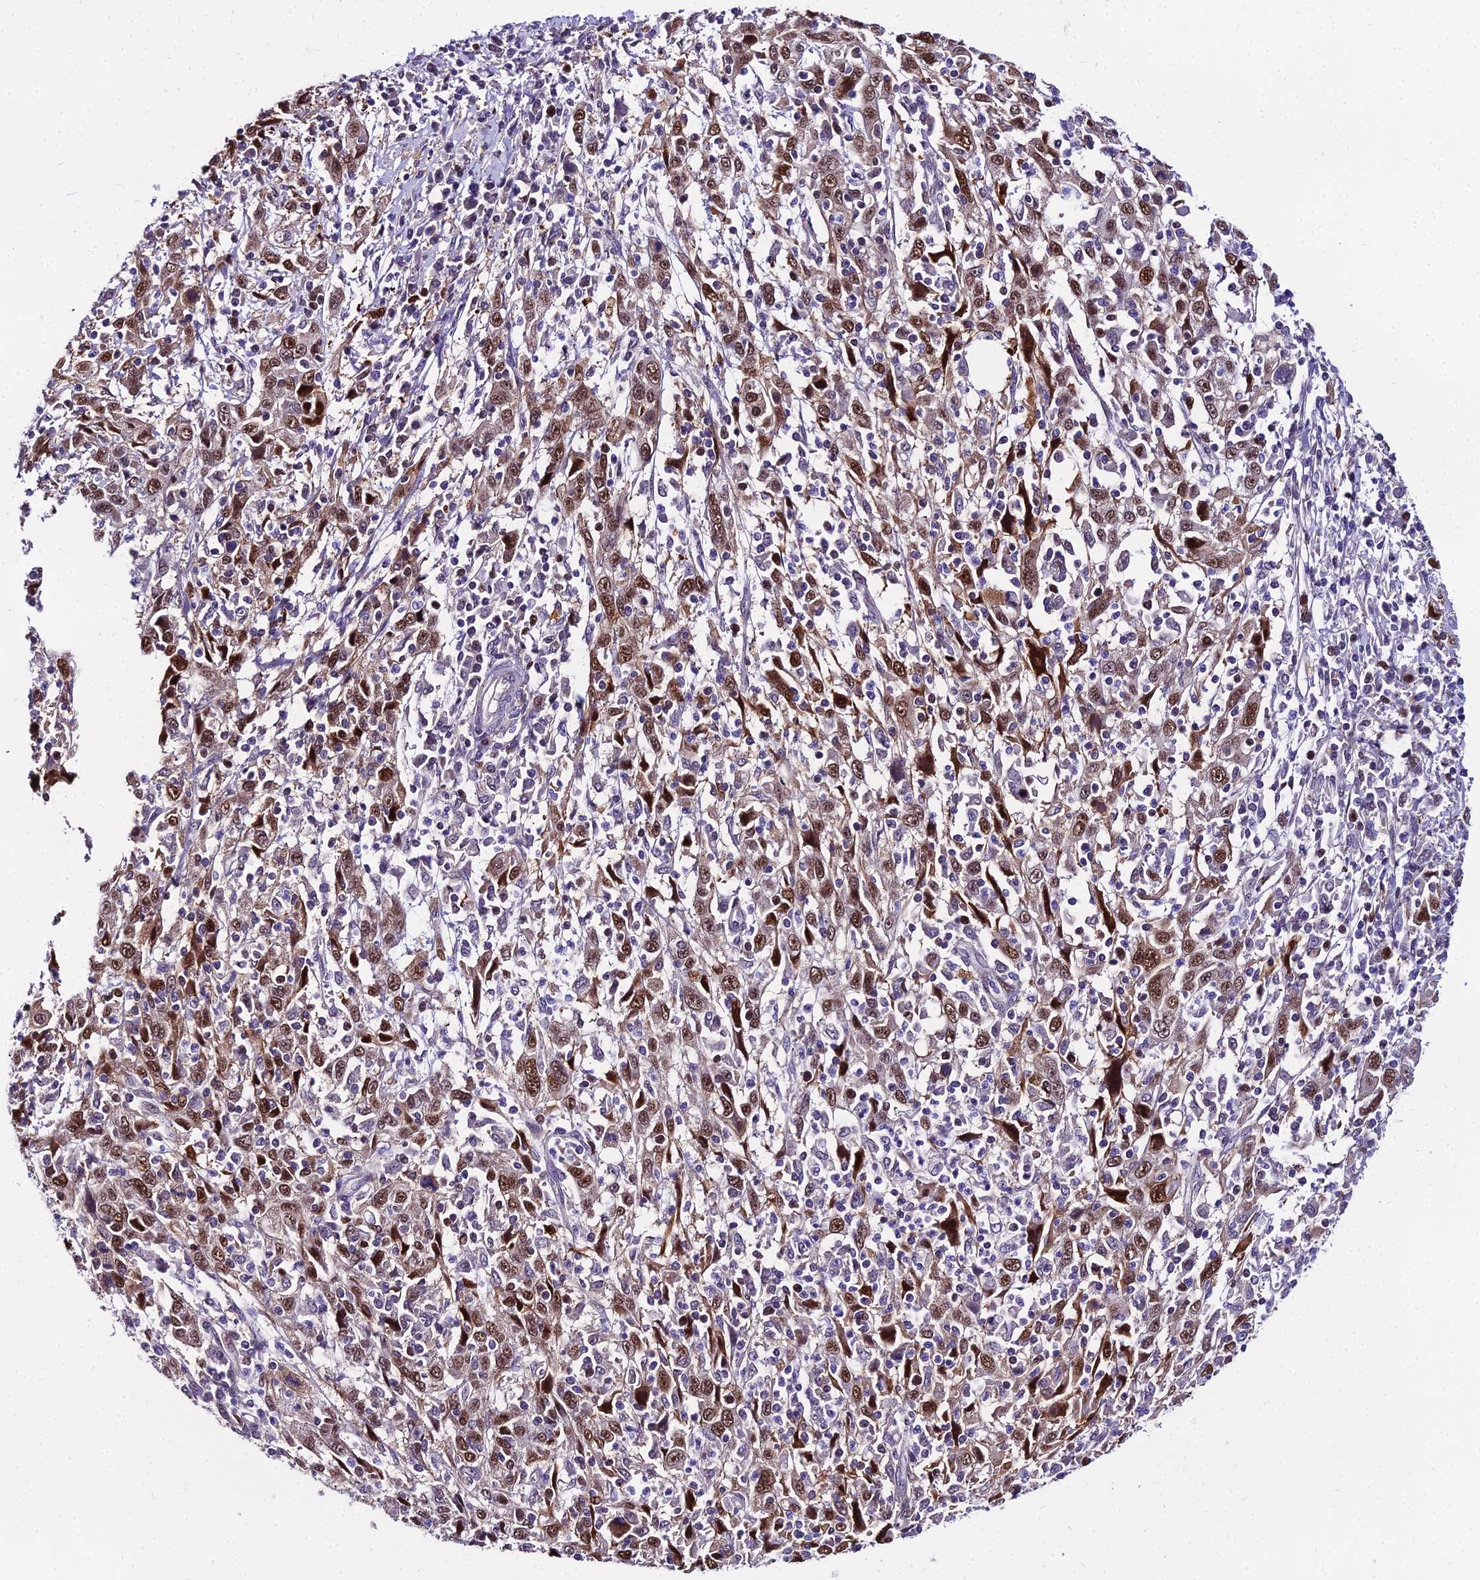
{"staining": {"intensity": "moderate", "quantity": ">75%", "location": "nuclear"}, "tissue": "cervical cancer", "cell_type": "Tumor cells", "image_type": "cancer", "snomed": [{"axis": "morphology", "description": "Squamous cell carcinoma, NOS"}, {"axis": "topography", "description": "Cervix"}], "caption": "This micrograph reveals IHC staining of squamous cell carcinoma (cervical), with medium moderate nuclear expression in about >75% of tumor cells.", "gene": "TRIML2", "patient": {"sex": "female", "age": 46}}